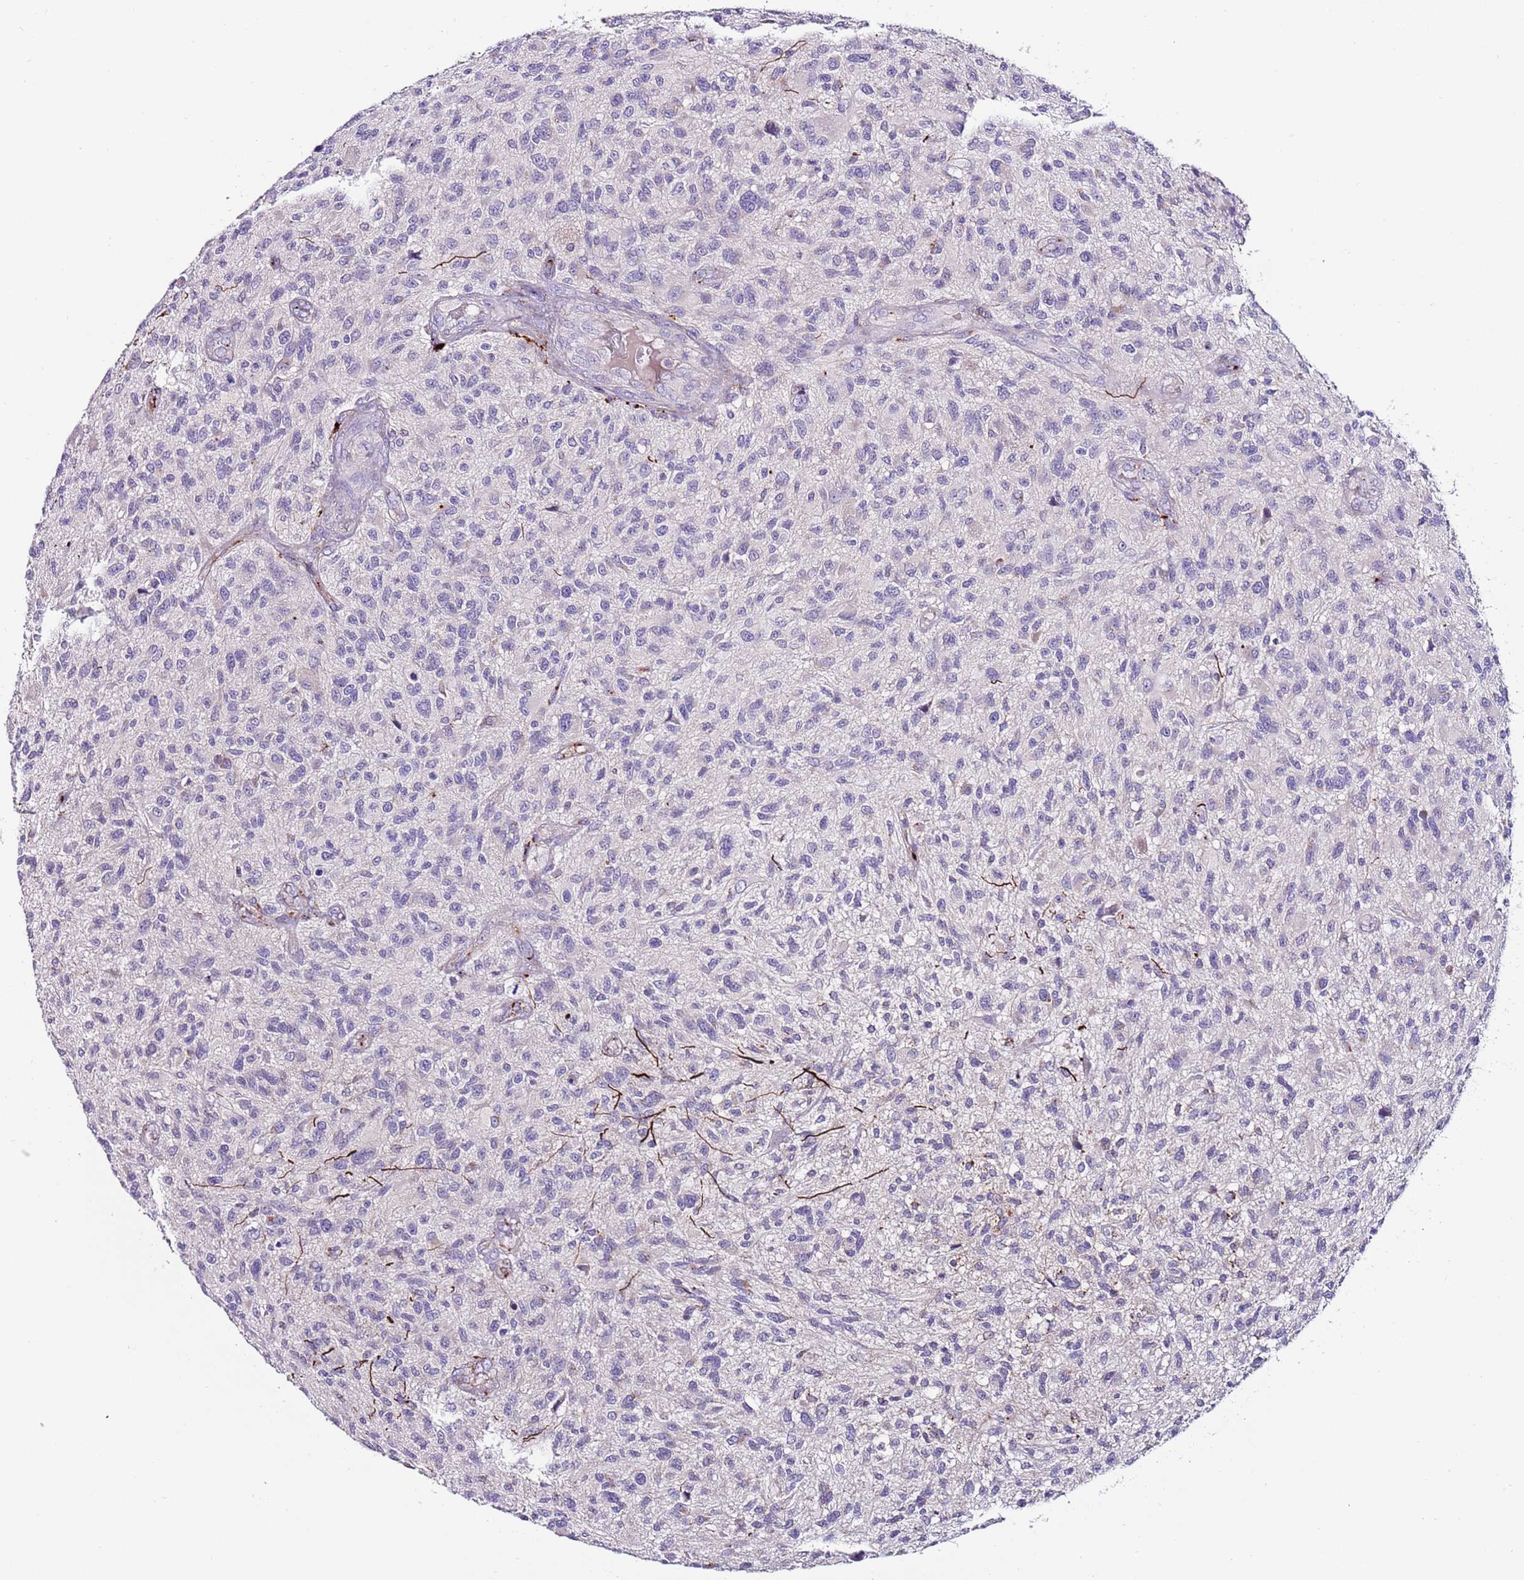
{"staining": {"intensity": "negative", "quantity": "none", "location": "none"}, "tissue": "glioma", "cell_type": "Tumor cells", "image_type": "cancer", "snomed": [{"axis": "morphology", "description": "Glioma, malignant, High grade"}, {"axis": "topography", "description": "Brain"}], "caption": "Tumor cells are negative for protein expression in human malignant glioma (high-grade).", "gene": "LRRN3", "patient": {"sex": "male", "age": 47}}